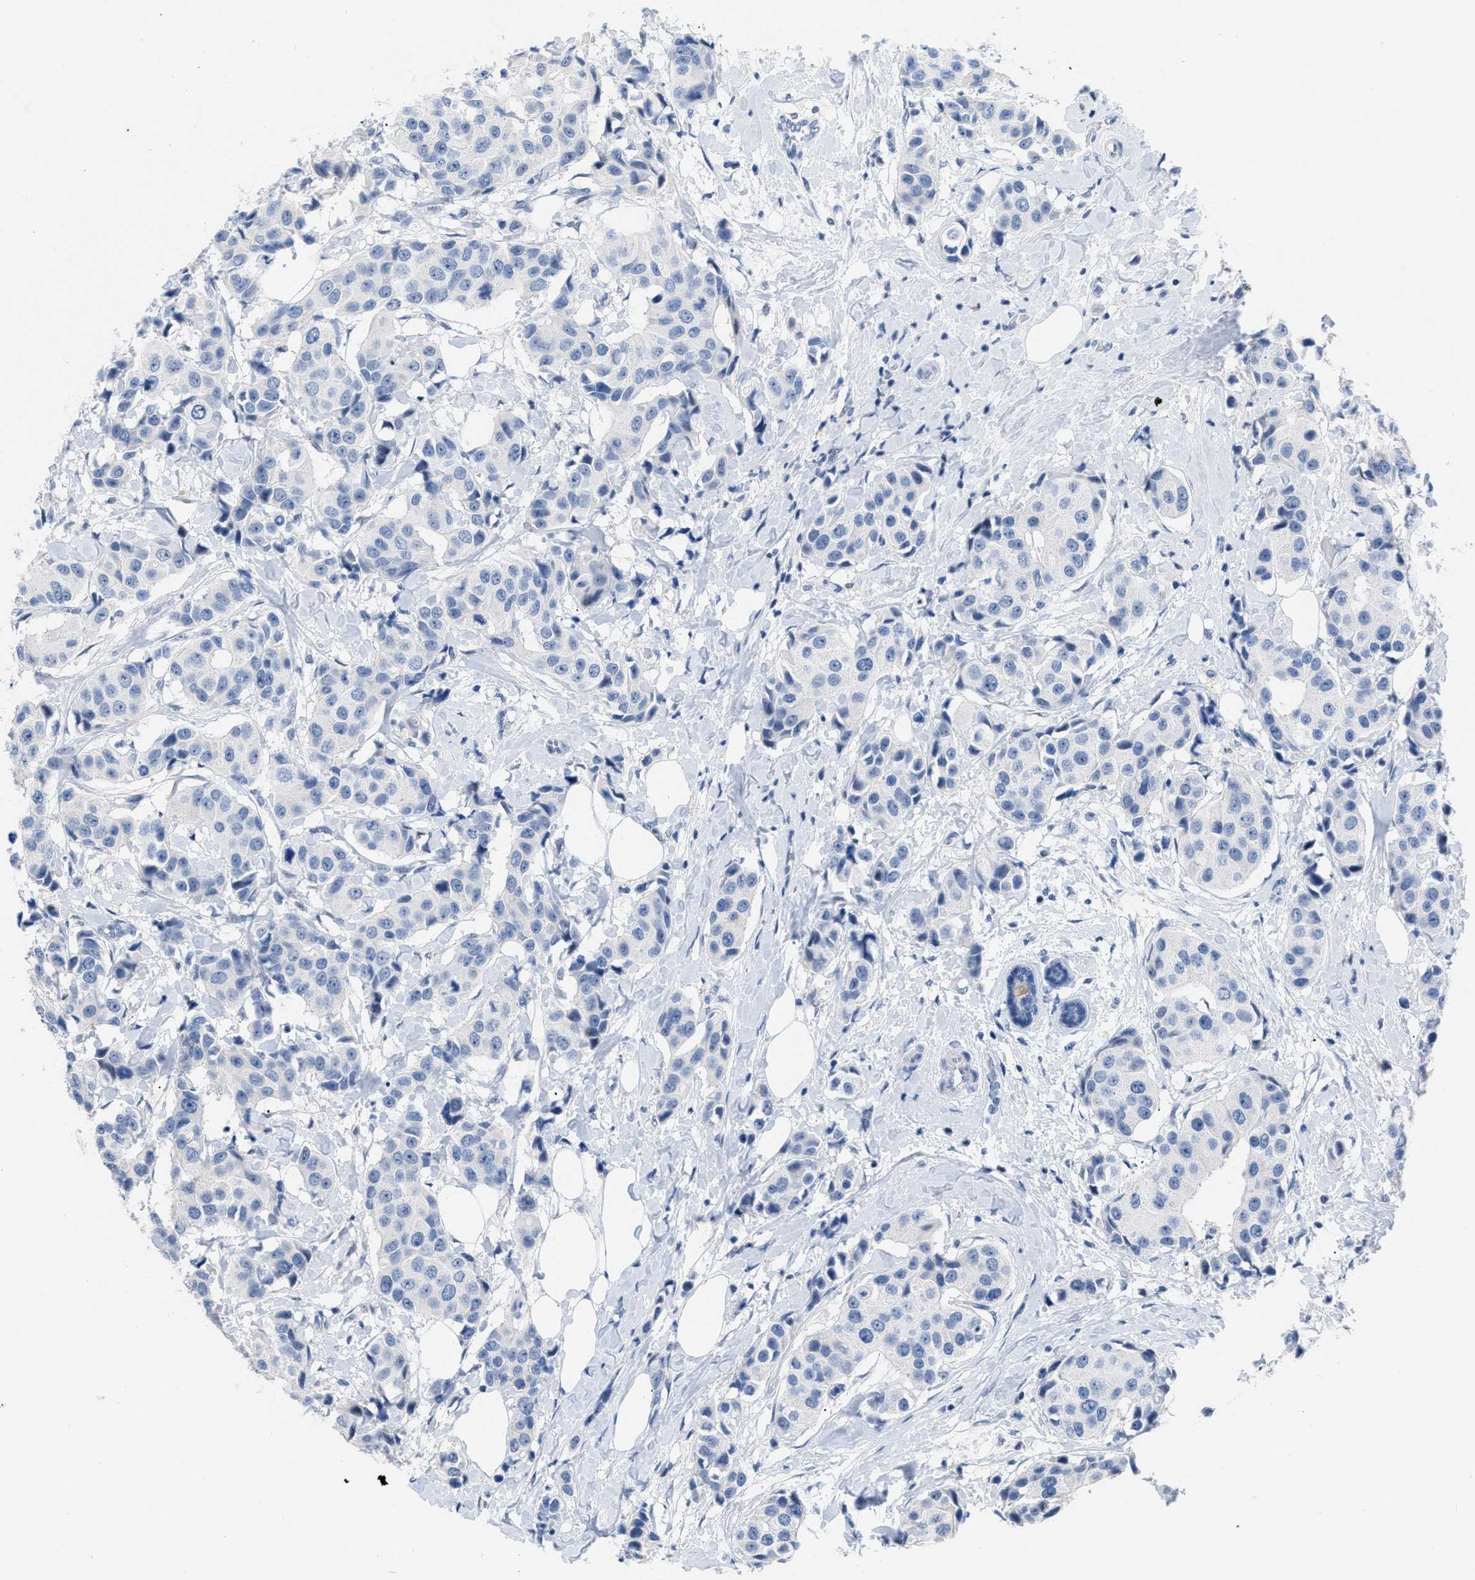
{"staining": {"intensity": "negative", "quantity": "none", "location": "none"}, "tissue": "breast cancer", "cell_type": "Tumor cells", "image_type": "cancer", "snomed": [{"axis": "morphology", "description": "Normal tissue, NOS"}, {"axis": "morphology", "description": "Duct carcinoma"}, {"axis": "topography", "description": "Breast"}], "caption": "Breast cancer was stained to show a protein in brown. There is no significant staining in tumor cells.", "gene": "BOLL", "patient": {"sex": "female", "age": 39}}